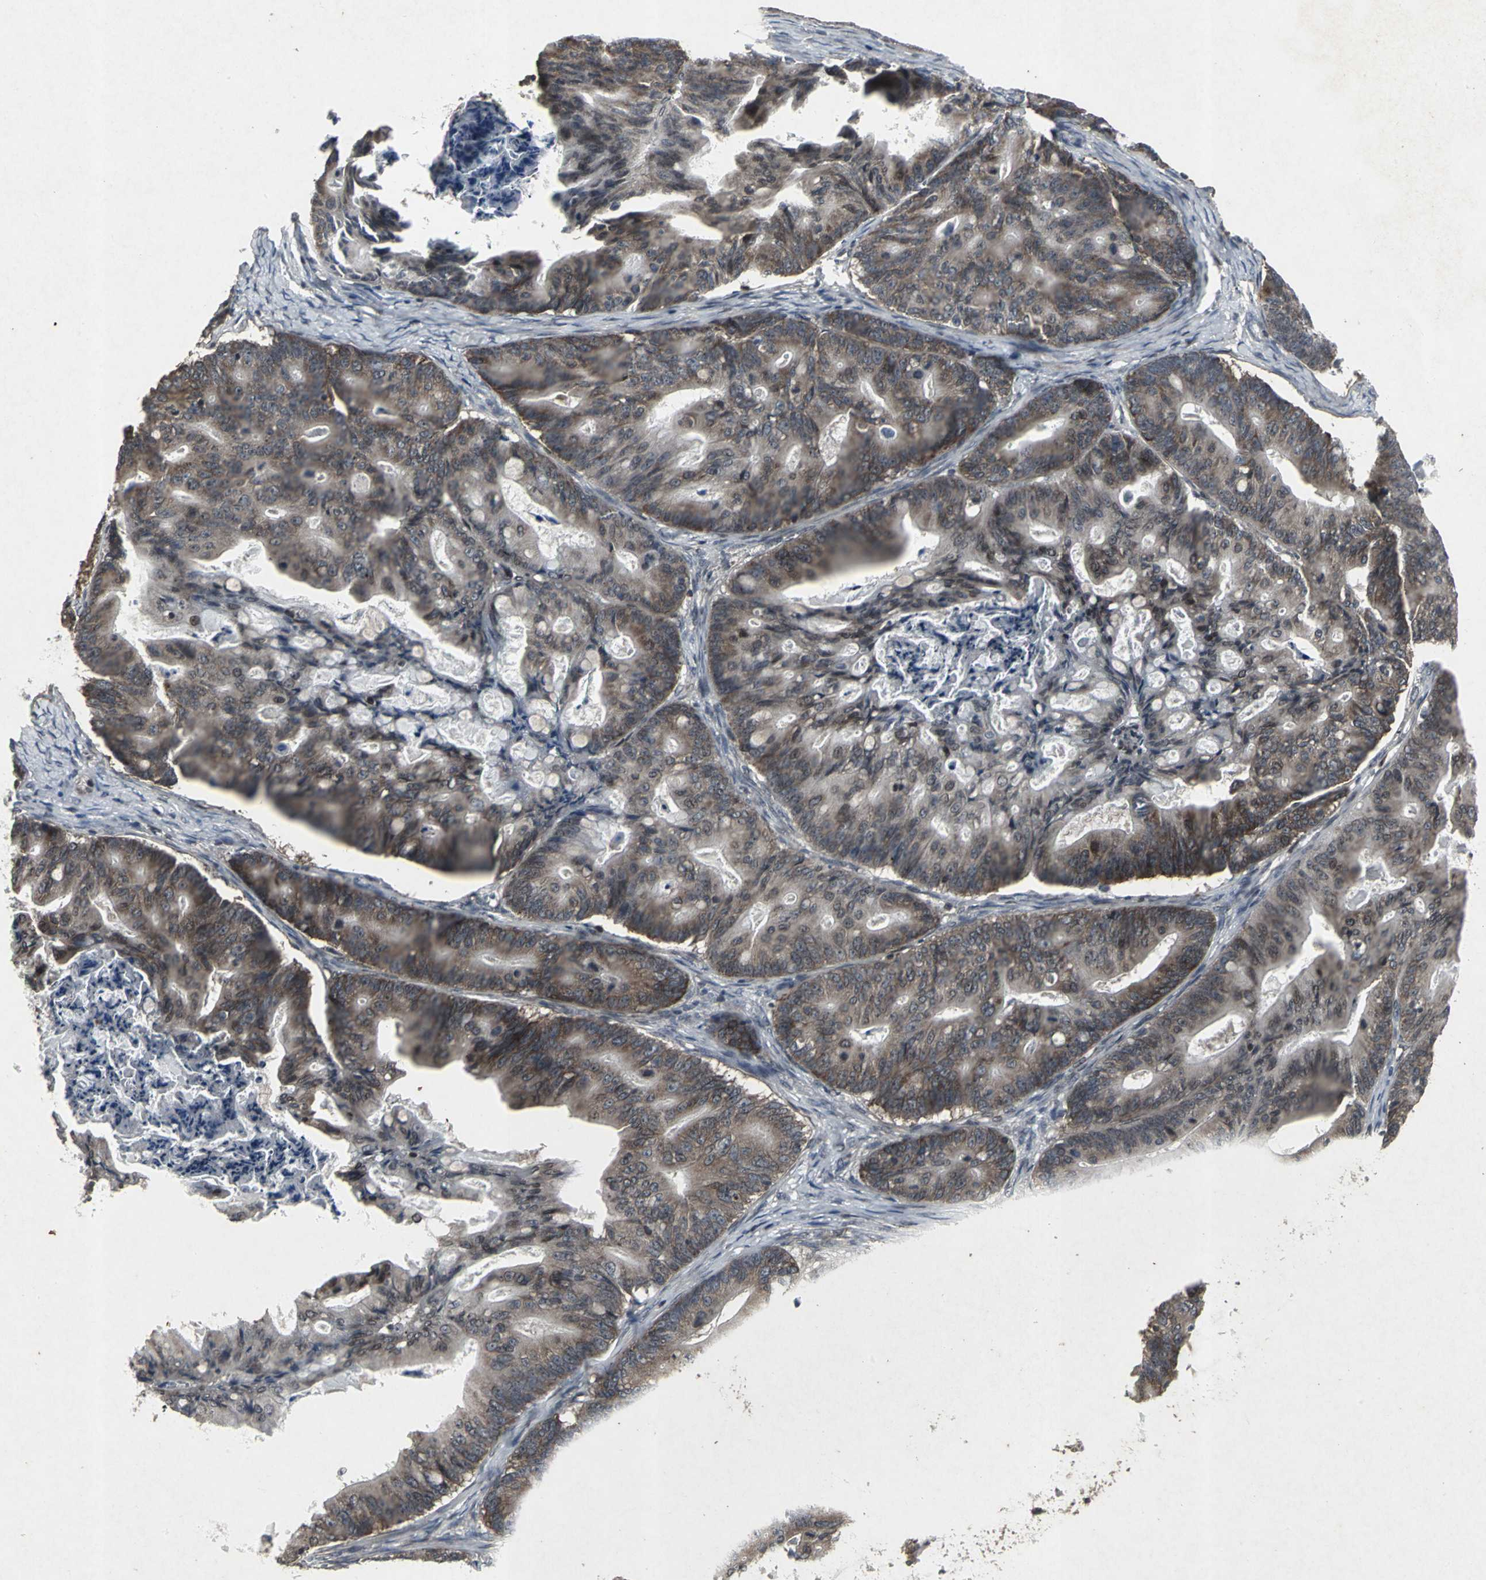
{"staining": {"intensity": "moderate", "quantity": ">75%", "location": "cytoplasmic/membranous"}, "tissue": "ovarian cancer", "cell_type": "Tumor cells", "image_type": "cancer", "snomed": [{"axis": "morphology", "description": "Cystadenocarcinoma, mucinous, NOS"}, {"axis": "topography", "description": "Ovary"}], "caption": "A photomicrograph of human mucinous cystadenocarcinoma (ovarian) stained for a protein displays moderate cytoplasmic/membranous brown staining in tumor cells. (DAB (3,3'-diaminobenzidine) = brown stain, brightfield microscopy at high magnification).", "gene": "SH2B3", "patient": {"sex": "female", "age": 36}}